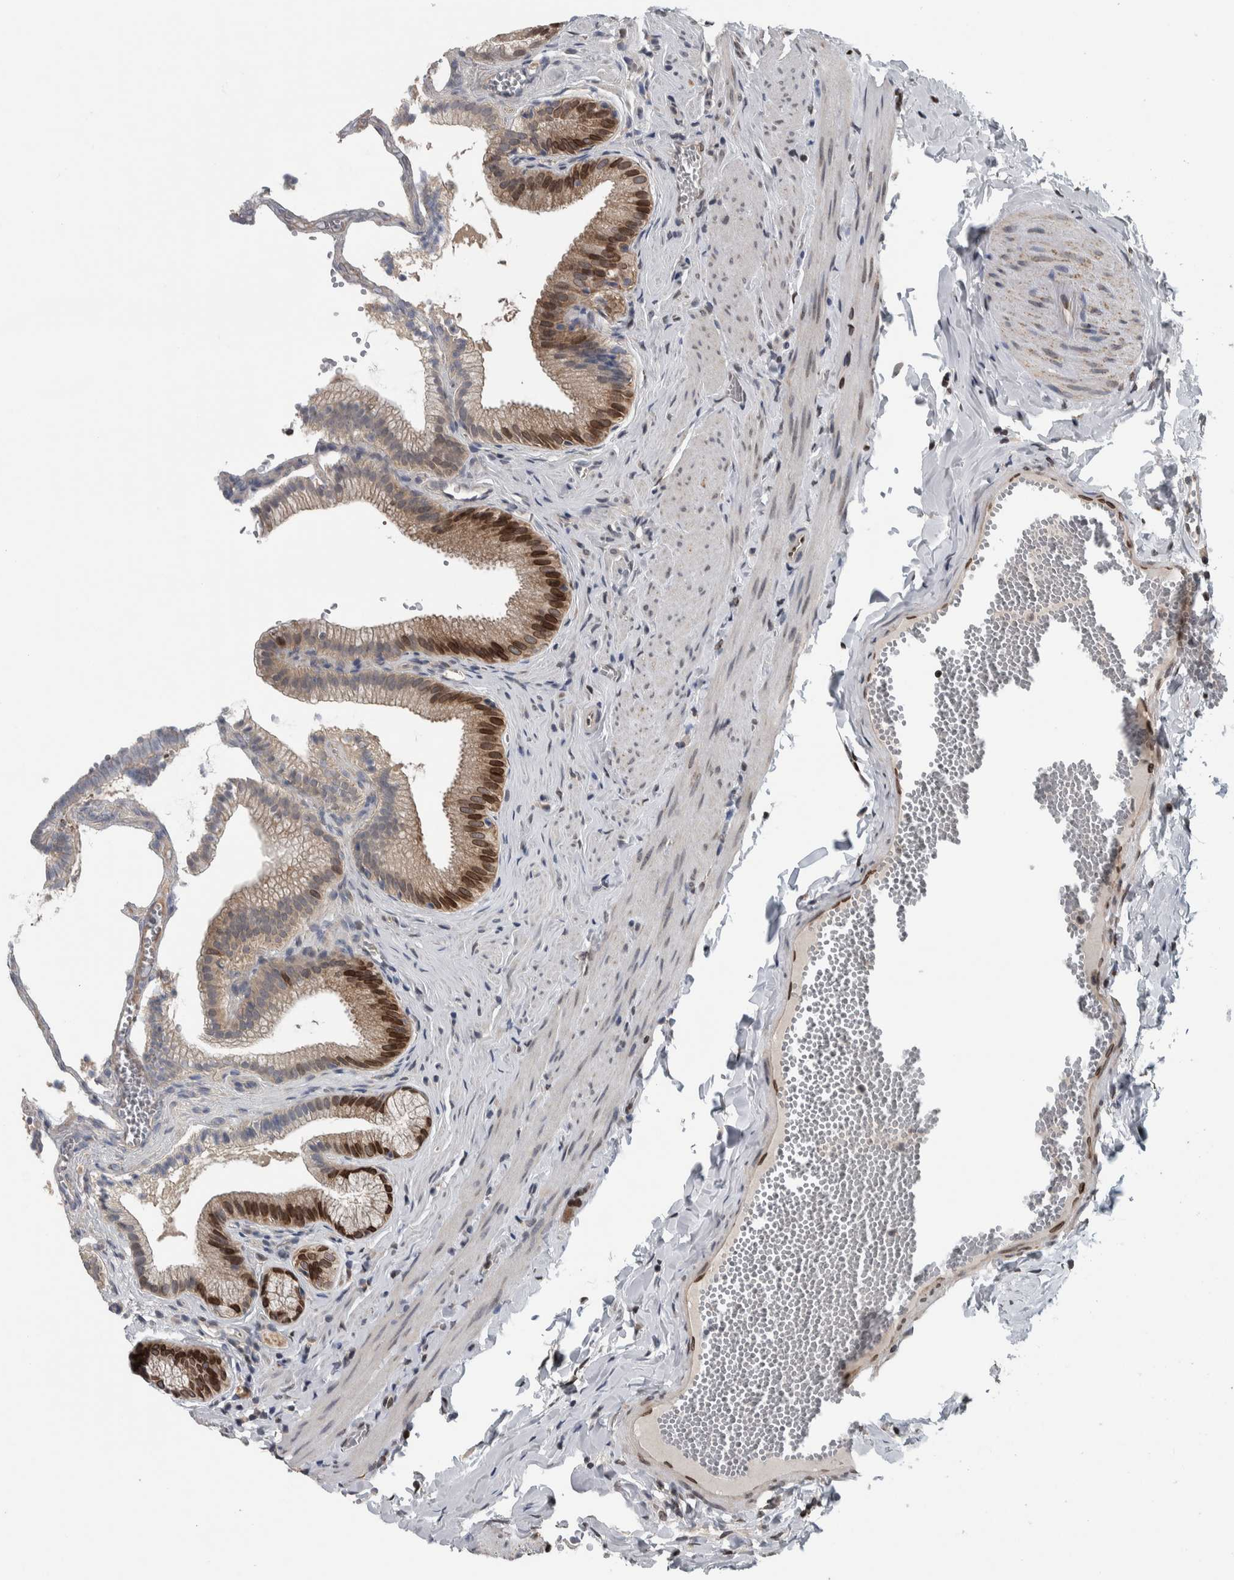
{"staining": {"intensity": "moderate", "quantity": ">75%", "location": "cytoplasmic/membranous,nuclear"}, "tissue": "gallbladder", "cell_type": "Glandular cells", "image_type": "normal", "snomed": [{"axis": "morphology", "description": "Normal tissue, NOS"}, {"axis": "topography", "description": "Gallbladder"}], "caption": "This is a histology image of immunohistochemistry (IHC) staining of normal gallbladder, which shows moderate expression in the cytoplasmic/membranous,nuclear of glandular cells.", "gene": "FAM135B", "patient": {"sex": "male", "age": 38}}